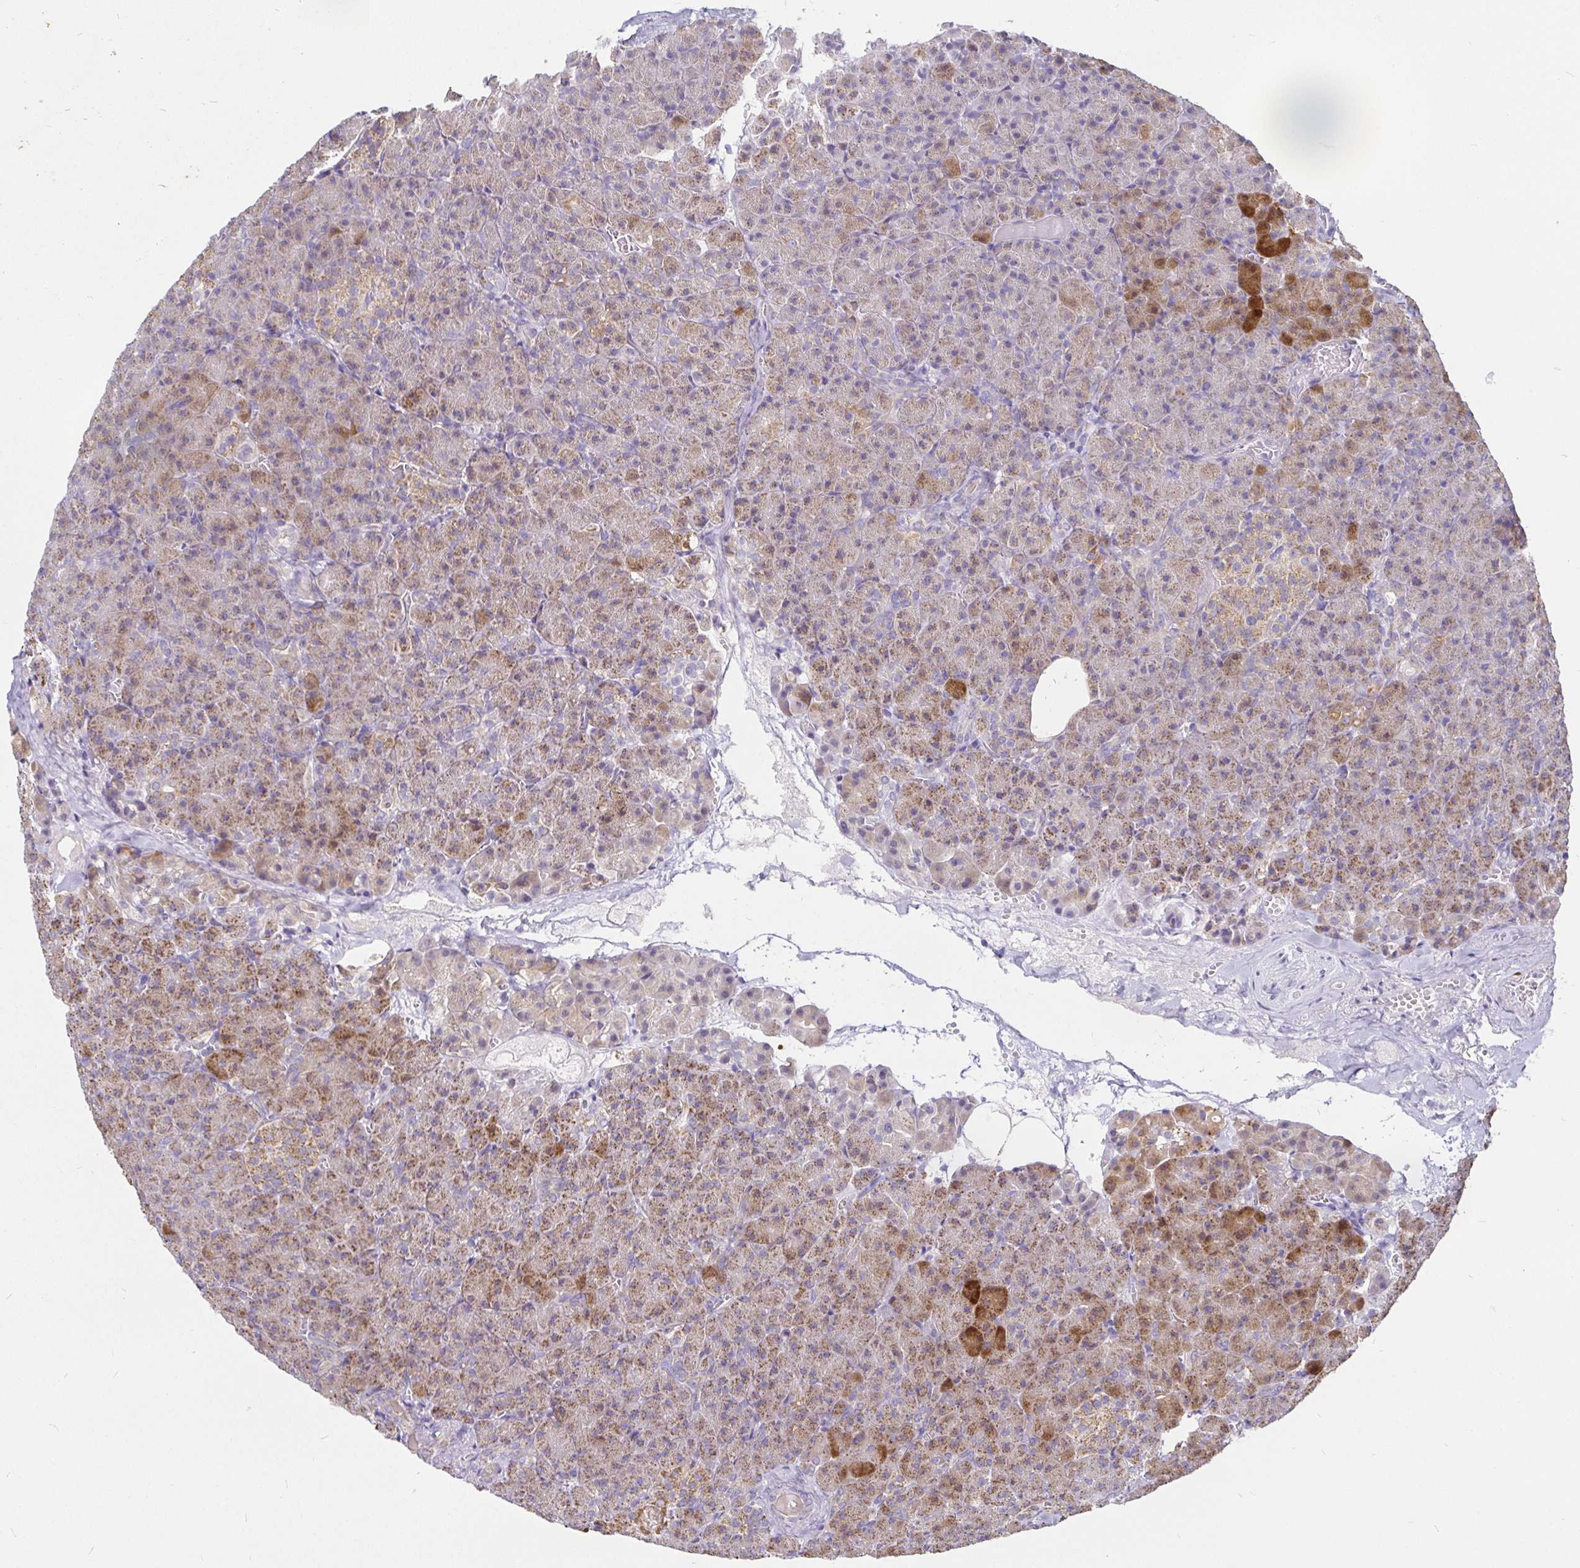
{"staining": {"intensity": "moderate", "quantity": ">75%", "location": "cytoplasmic/membranous"}, "tissue": "pancreas", "cell_type": "Exocrine glandular cells", "image_type": "normal", "snomed": [{"axis": "morphology", "description": "Normal tissue, NOS"}, {"axis": "topography", "description": "Pancreas"}], "caption": "Immunohistochemistry photomicrograph of benign pancreas: human pancreas stained using IHC exhibits medium levels of moderate protein expression localized specifically in the cytoplasmic/membranous of exocrine glandular cells, appearing as a cytoplasmic/membranous brown color.", "gene": "PGAM2", "patient": {"sex": "female", "age": 74}}